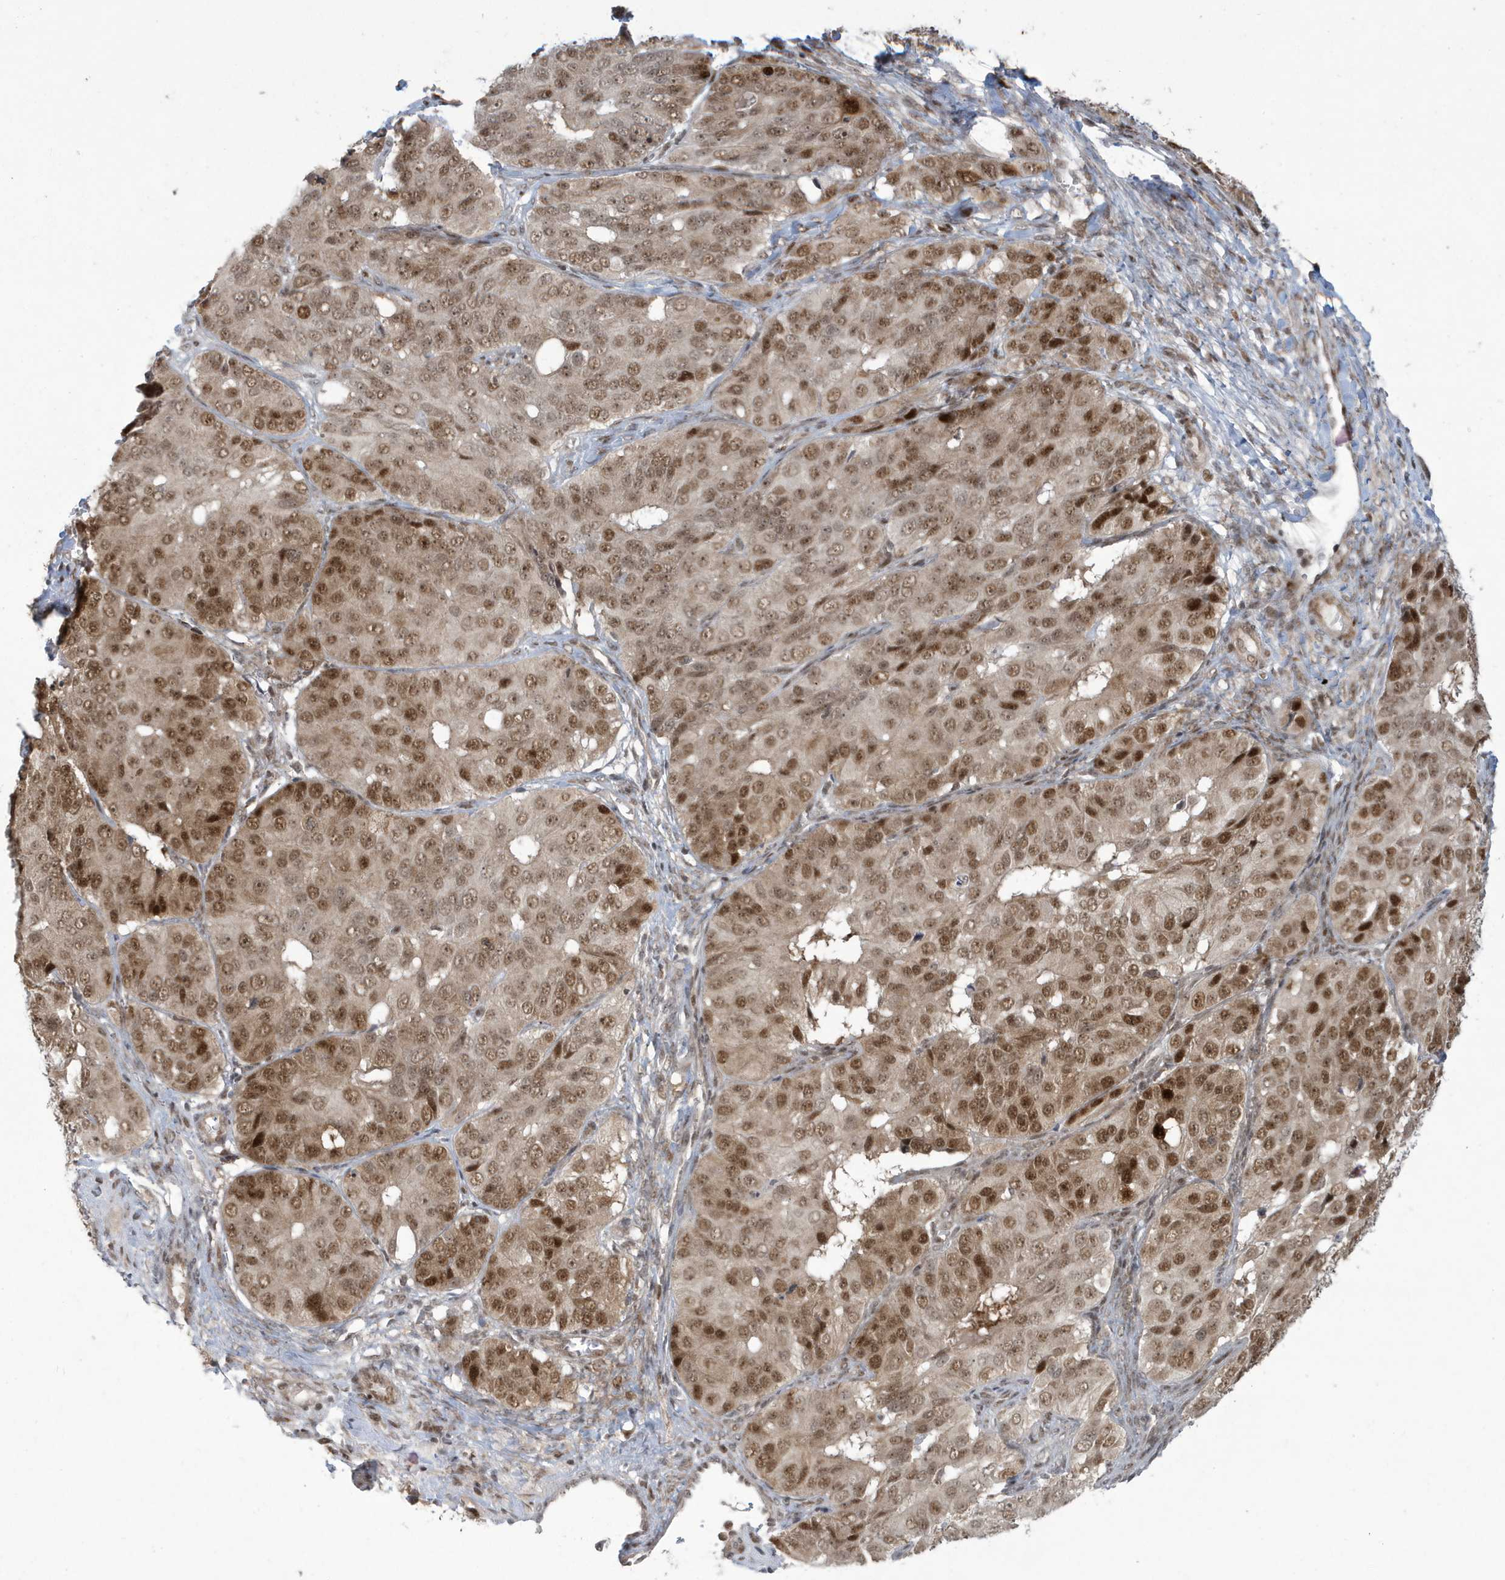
{"staining": {"intensity": "moderate", "quantity": ">75%", "location": "nuclear"}, "tissue": "ovarian cancer", "cell_type": "Tumor cells", "image_type": "cancer", "snomed": [{"axis": "morphology", "description": "Carcinoma, endometroid"}, {"axis": "topography", "description": "Ovary"}], "caption": "Immunohistochemistry photomicrograph of neoplastic tissue: endometroid carcinoma (ovarian) stained using immunohistochemistry (IHC) demonstrates medium levels of moderate protein expression localized specifically in the nuclear of tumor cells, appearing as a nuclear brown color.", "gene": "C1orf52", "patient": {"sex": "female", "age": 51}}